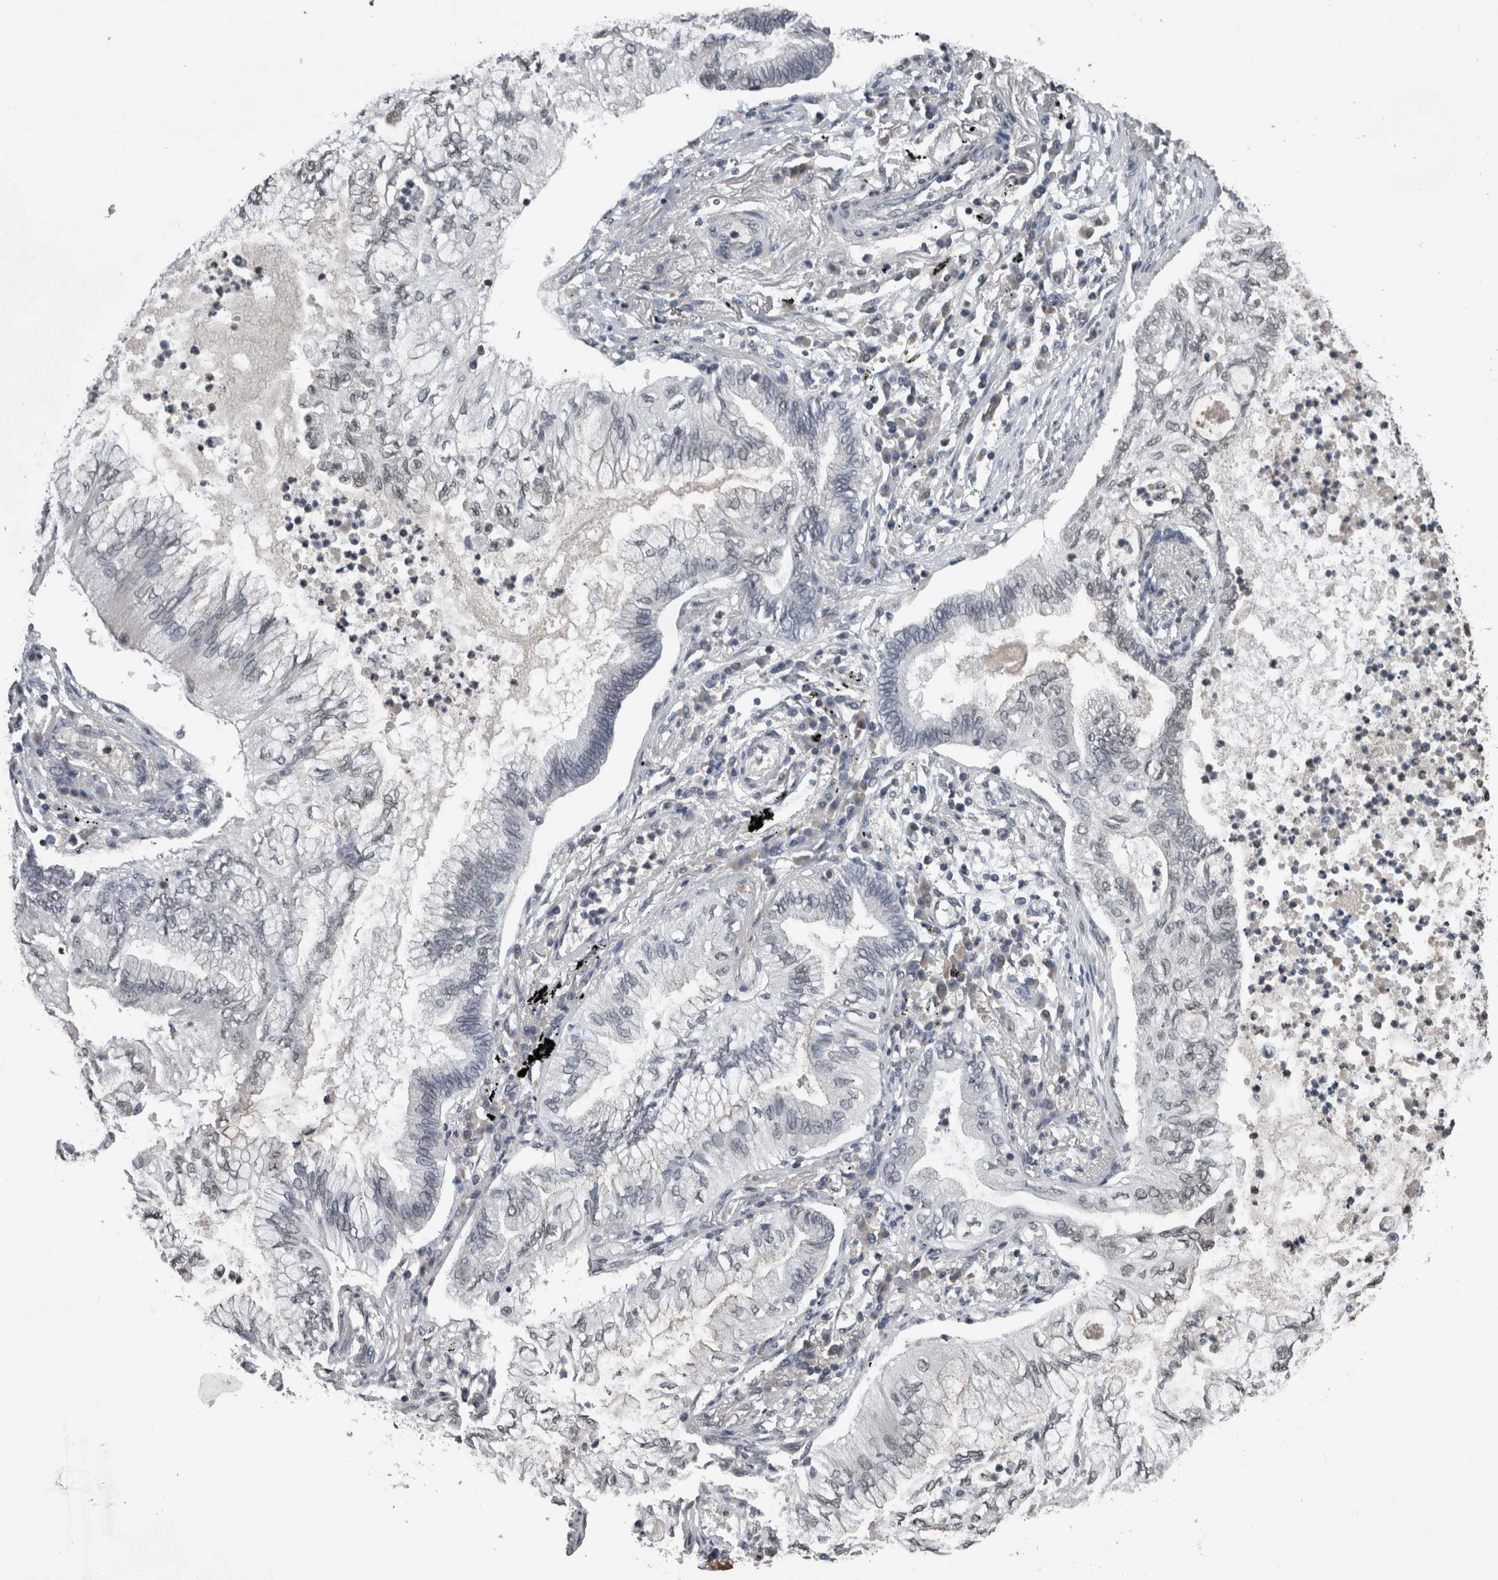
{"staining": {"intensity": "negative", "quantity": "none", "location": "none"}, "tissue": "lung cancer", "cell_type": "Tumor cells", "image_type": "cancer", "snomed": [{"axis": "morphology", "description": "Normal tissue, NOS"}, {"axis": "morphology", "description": "Adenocarcinoma, NOS"}, {"axis": "topography", "description": "Bronchus"}, {"axis": "topography", "description": "Lung"}], "caption": "This is an immunohistochemistry micrograph of lung cancer (adenocarcinoma). There is no positivity in tumor cells.", "gene": "MAFF", "patient": {"sex": "female", "age": 70}}